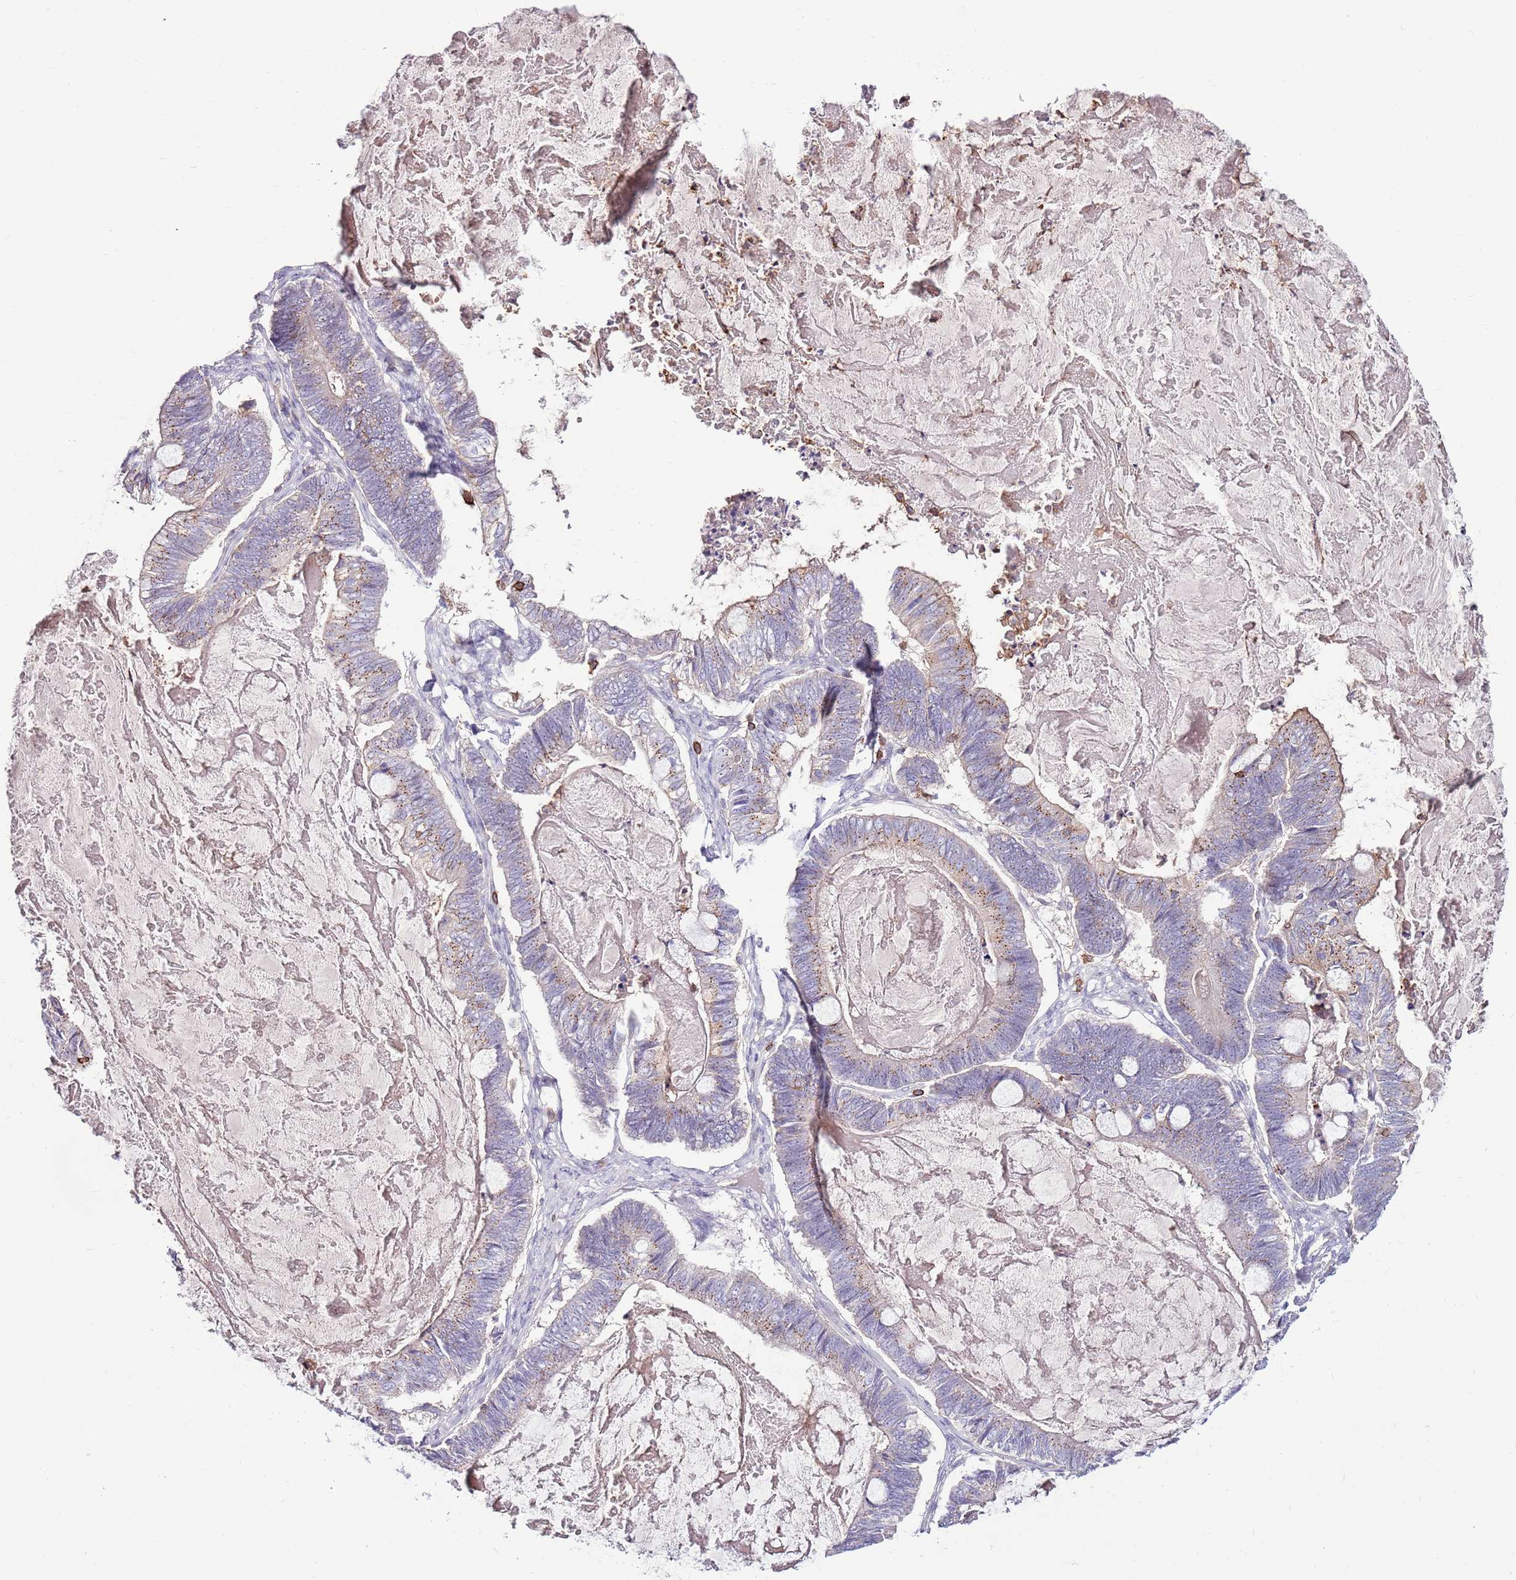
{"staining": {"intensity": "weak", "quantity": "25%-75%", "location": "cytoplasmic/membranous"}, "tissue": "ovarian cancer", "cell_type": "Tumor cells", "image_type": "cancer", "snomed": [{"axis": "morphology", "description": "Cystadenocarcinoma, mucinous, NOS"}, {"axis": "topography", "description": "Ovary"}], "caption": "A high-resolution photomicrograph shows immunohistochemistry (IHC) staining of ovarian cancer (mucinous cystadenocarcinoma), which exhibits weak cytoplasmic/membranous positivity in about 25%-75% of tumor cells.", "gene": "ZSWIM1", "patient": {"sex": "female", "age": 61}}